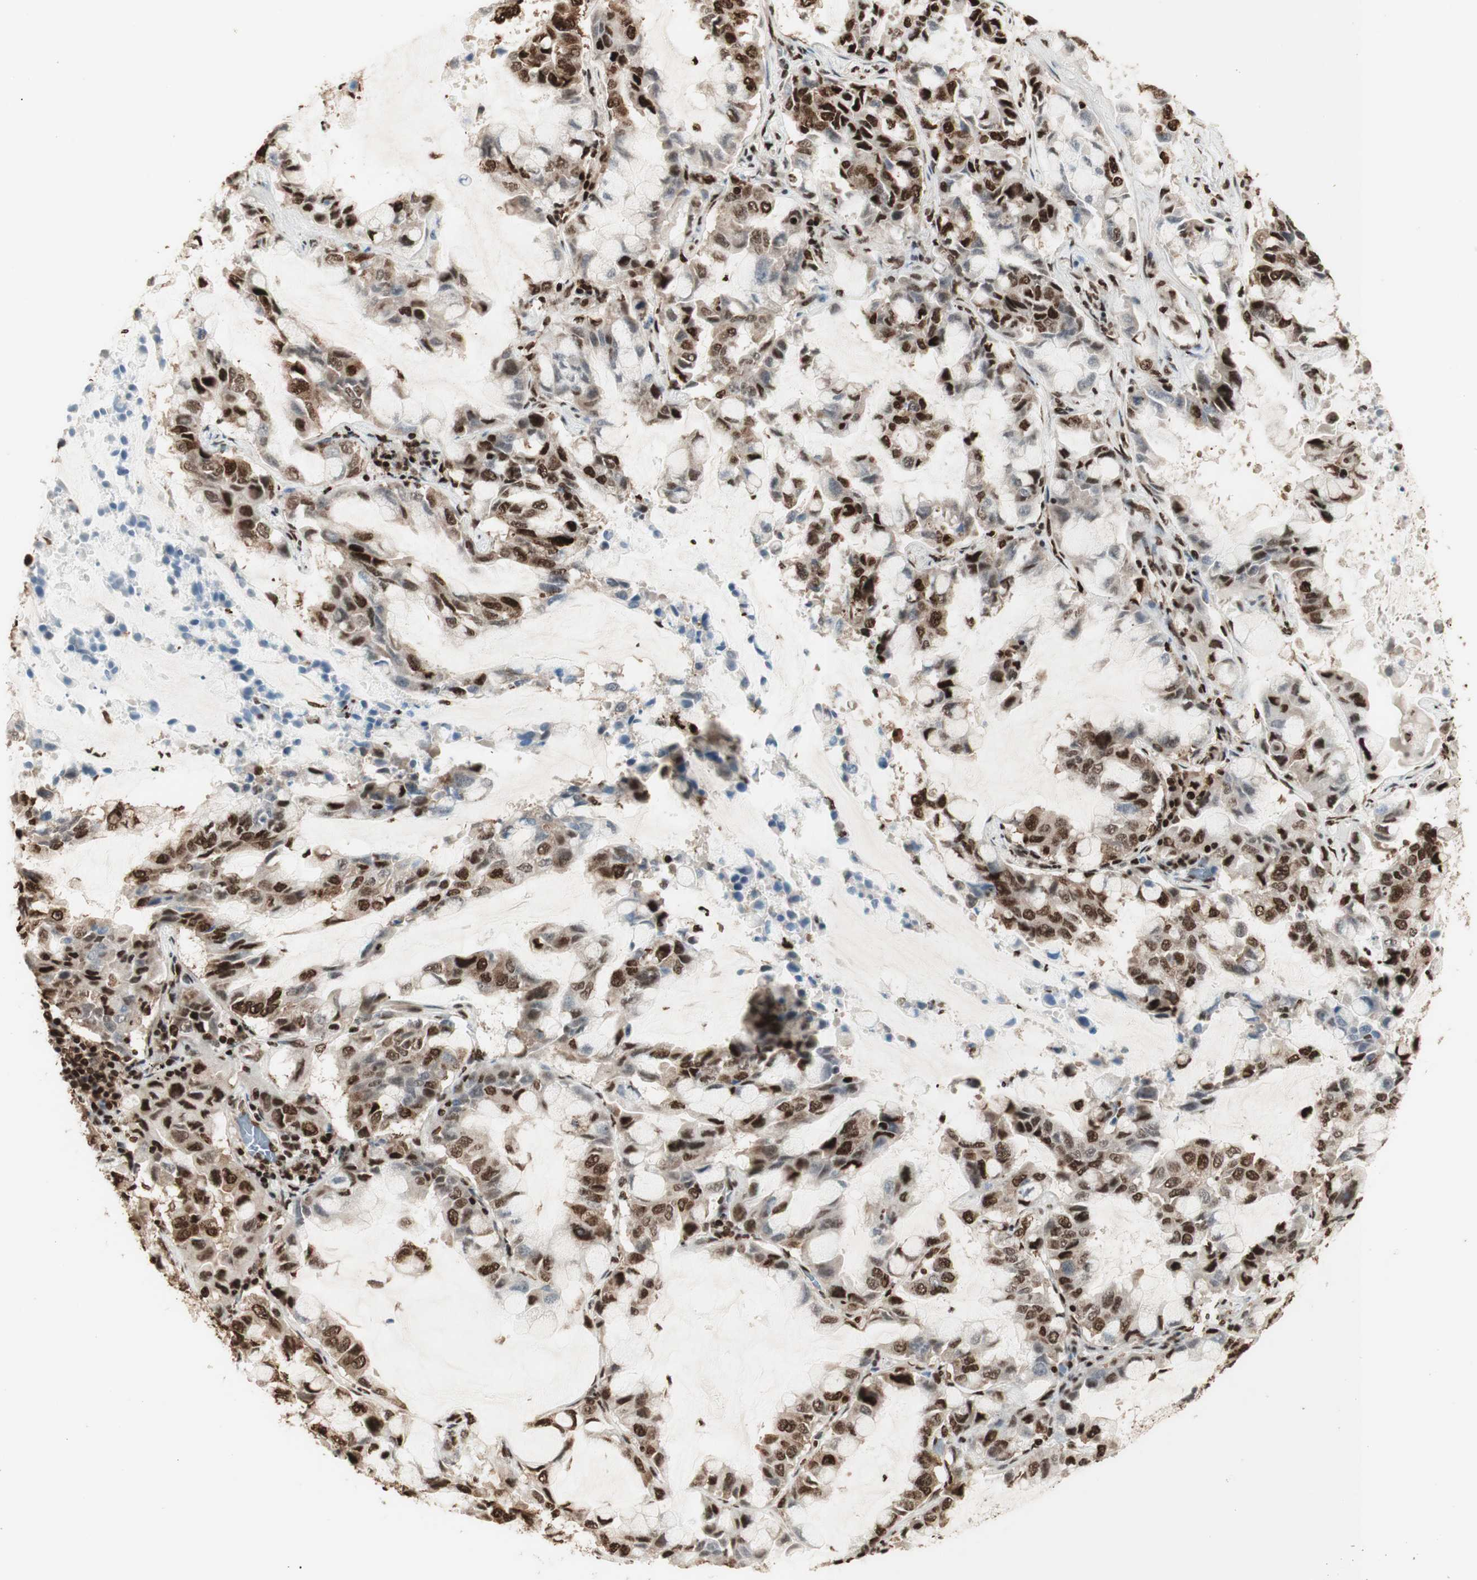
{"staining": {"intensity": "strong", "quantity": ">75%", "location": "nuclear"}, "tissue": "lung cancer", "cell_type": "Tumor cells", "image_type": "cancer", "snomed": [{"axis": "morphology", "description": "Adenocarcinoma, NOS"}, {"axis": "topography", "description": "Lung"}], "caption": "High-magnification brightfield microscopy of lung adenocarcinoma stained with DAB (3,3'-diaminobenzidine) (brown) and counterstained with hematoxylin (blue). tumor cells exhibit strong nuclear staining is identified in approximately>75% of cells.", "gene": "HNRNPA2B1", "patient": {"sex": "male", "age": 64}}